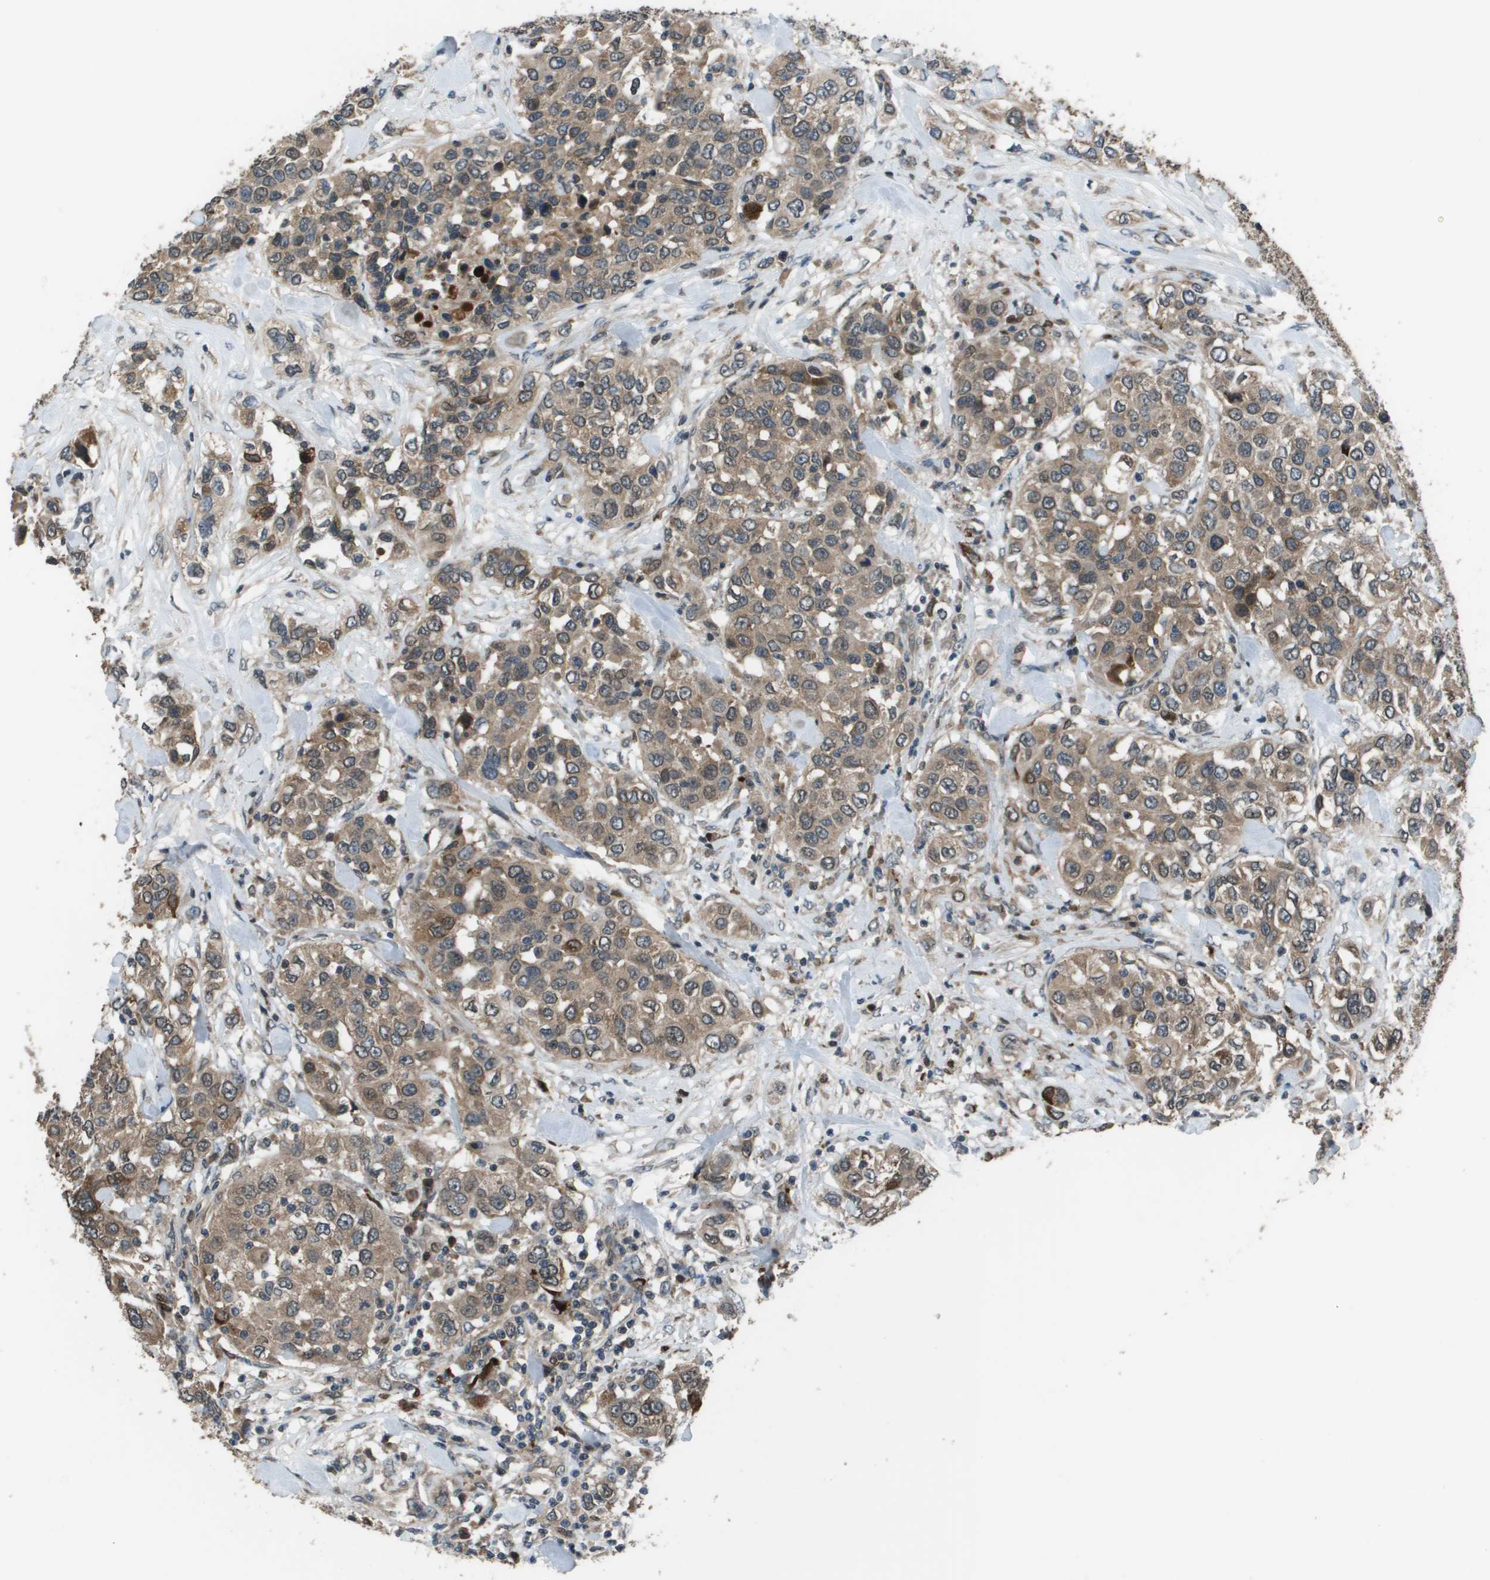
{"staining": {"intensity": "weak", "quantity": ">75%", "location": "cytoplasmic/membranous"}, "tissue": "urothelial cancer", "cell_type": "Tumor cells", "image_type": "cancer", "snomed": [{"axis": "morphology", "description": "Urothelial carcinoma, High grade"}, {"axis": "topography", "description": "Urinary bladder"}], "caption": "Urothelial cancer stained with a protein marker demonstrates weak staining in tumor cells.", "gene": "GOSR2", "patient": {"sex": "female", "age": 80}}